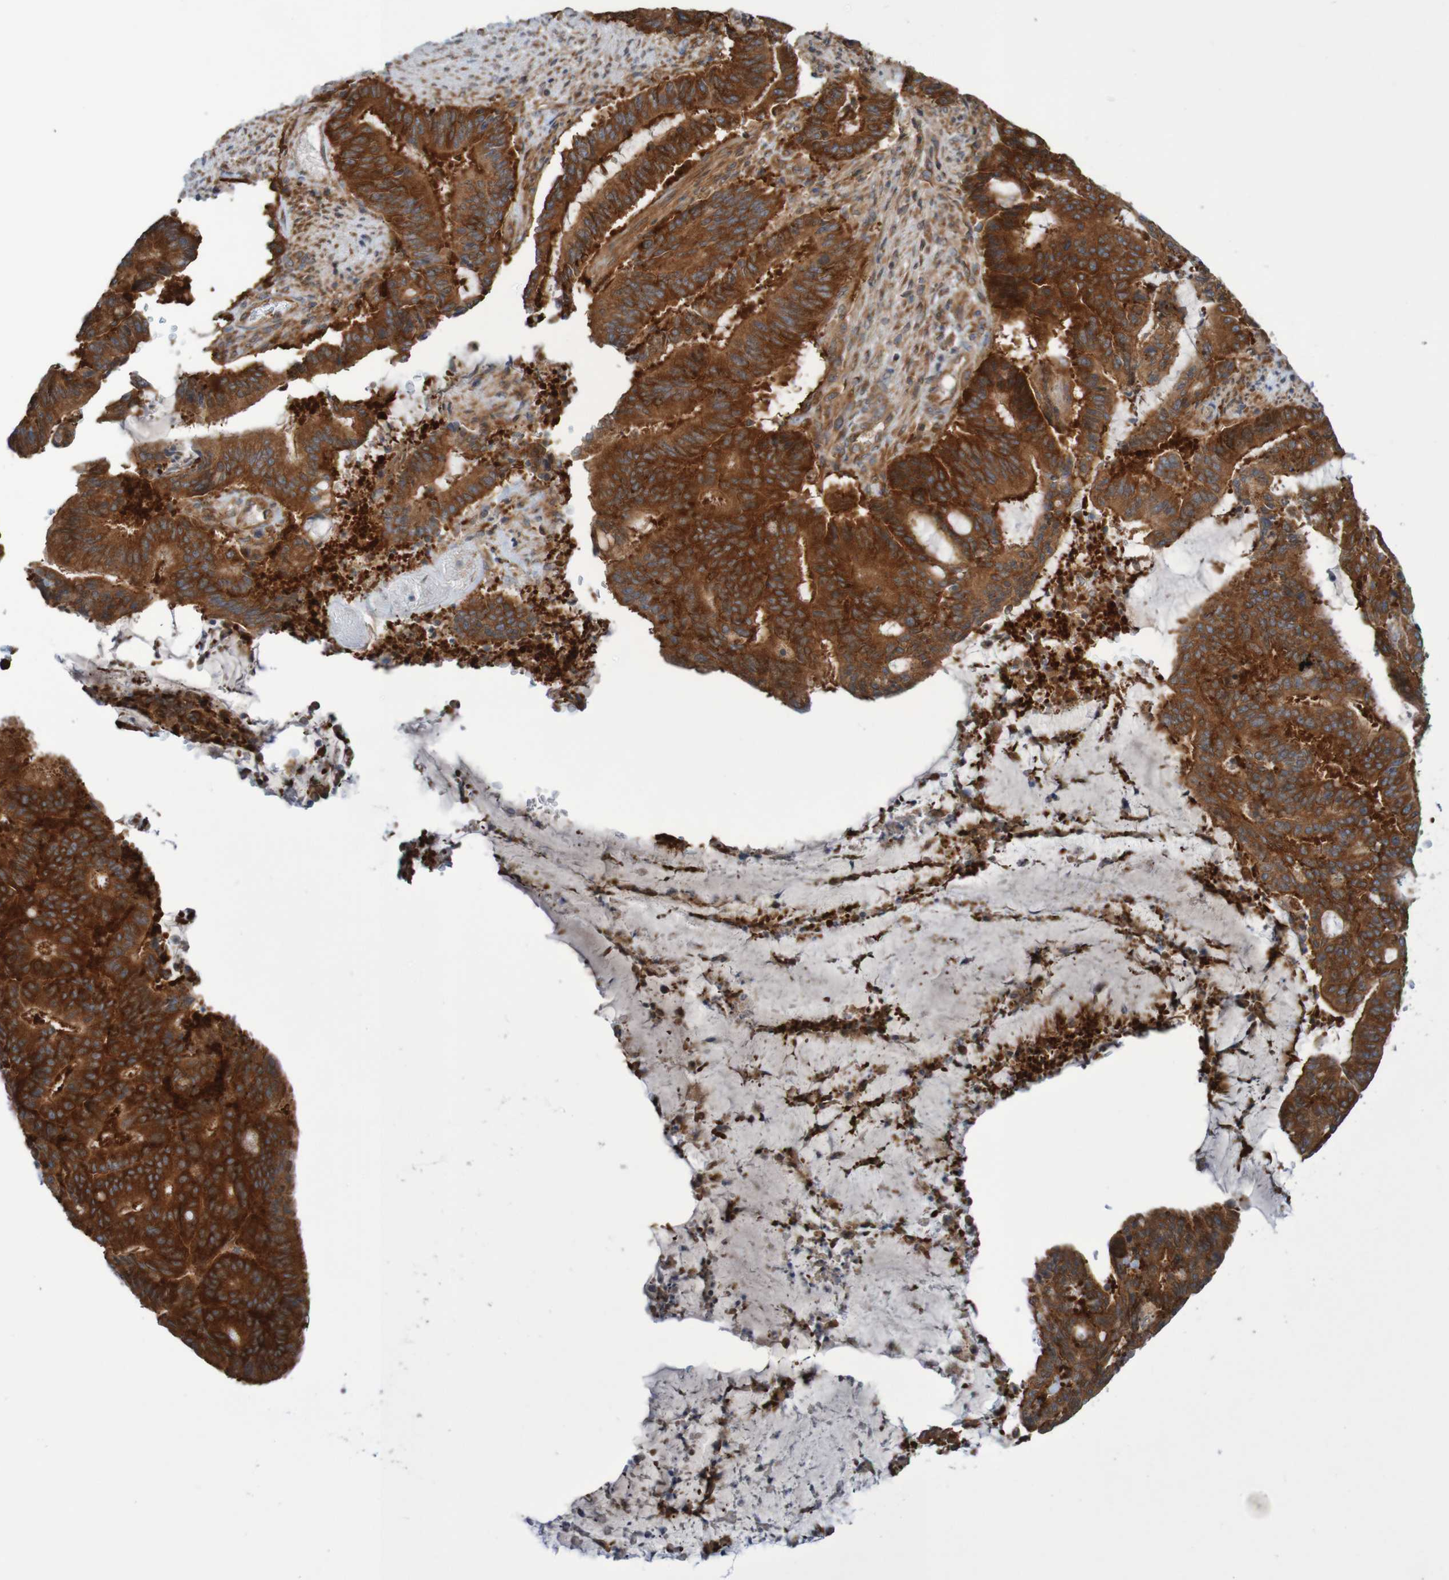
{"staining": {"intensity": "strong", "quantity": ">75%", "location": "cytoplasmic/membranous"}, "tissue": "liver cancer", "cell_type": "Tumor cells", "image_type": "cancer", "snomed": [{"axis": "morphology", "description": "Cholangiocarcinoma"}, {"axis": "topography", "description": "Liver"}], "caption": "A high amount of strong cytoplasmic/membranous positivity is seen in approximately >75% of tumor cells in cholangiocarcinoma (liver) tissue. (DAB = brown stain, brightfield microscopy at high magnification).", "gene": "LRRC47", "patient": {"sex": "female", "age": 73}}